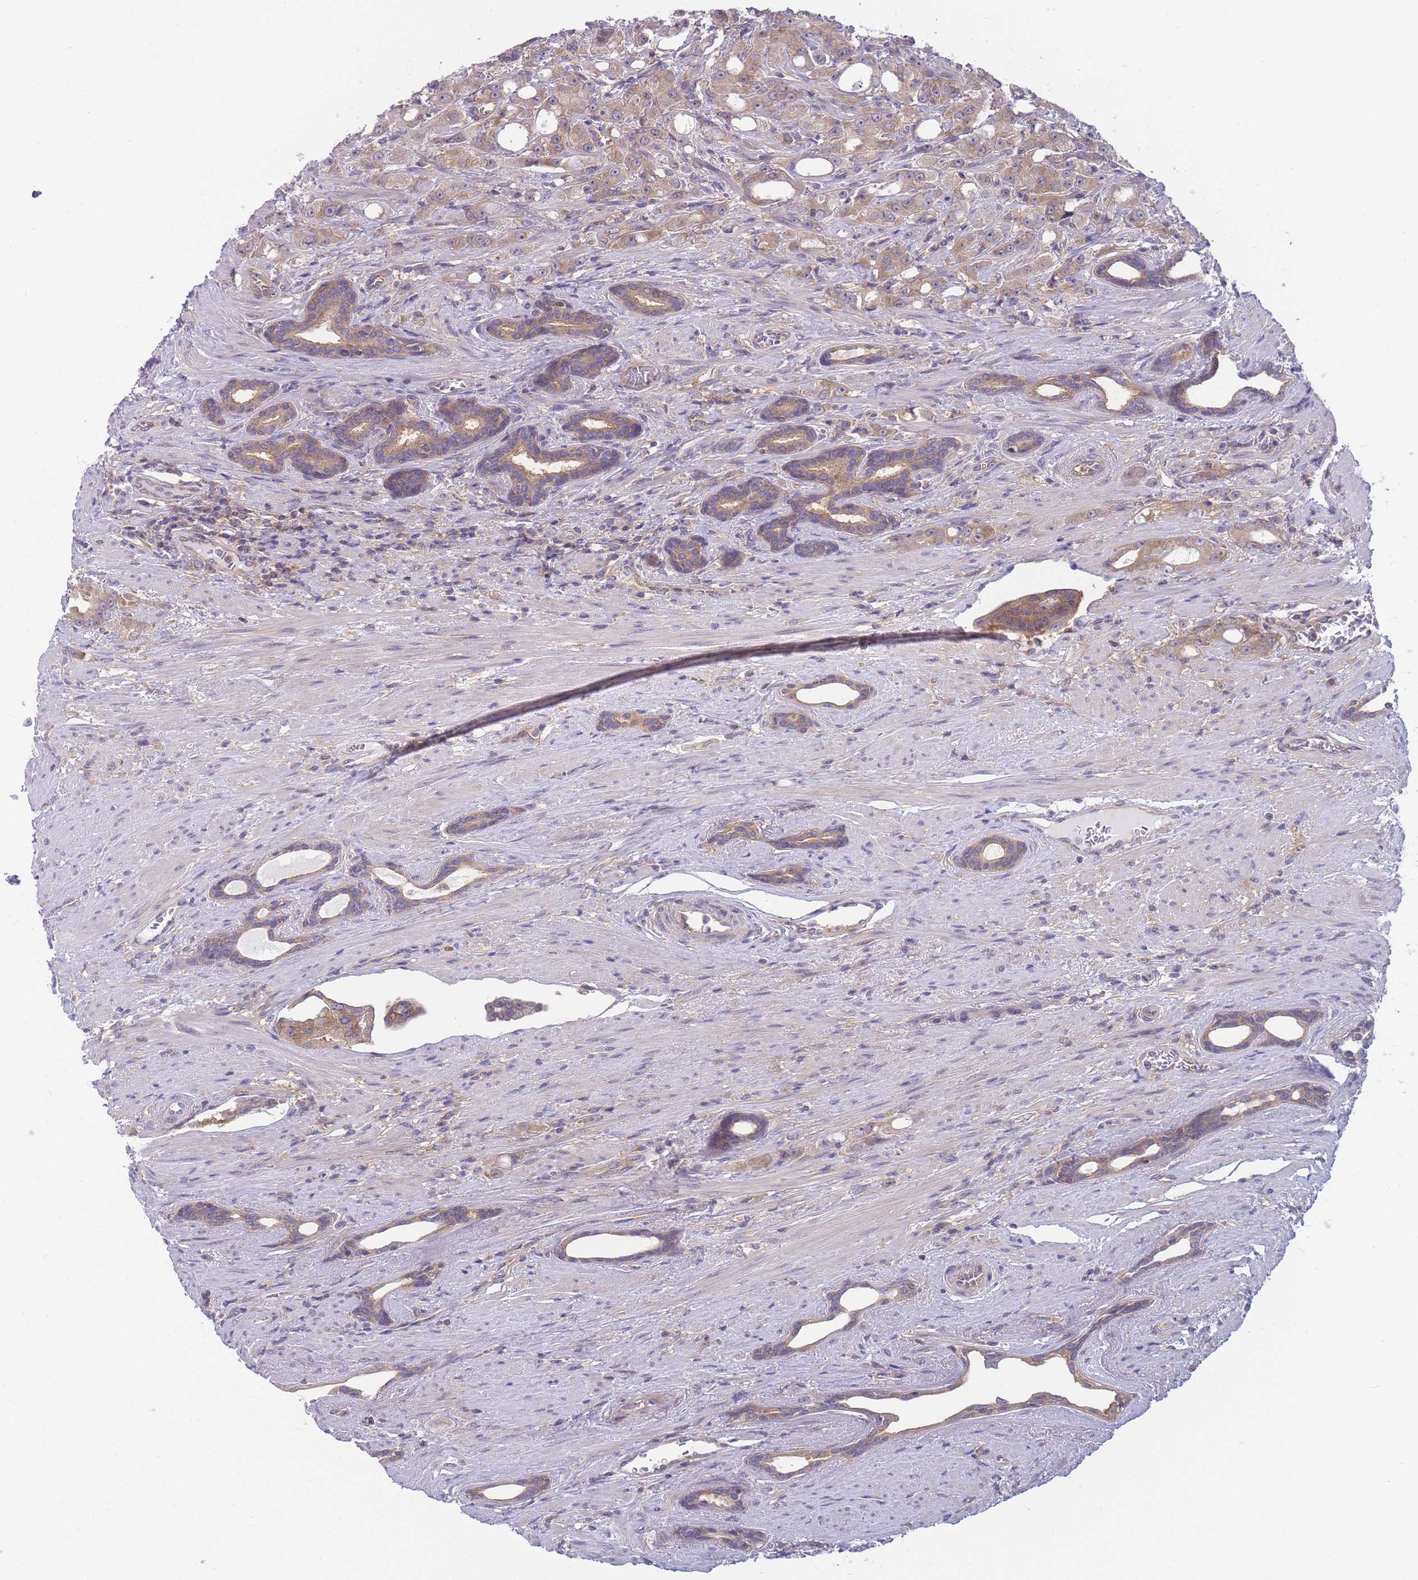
{"staining": {"intensity": "weak", "quantity": ">75%", "location": "cytoplasmic/membranous"}, "tissue": "prostate cancer", "cell_type": "Tumor cells", "image_type": "cancer", "snomed": [{"axis": "morphology", "description": "Adenocarcinoma, High grade"}, {"axis": "topography", "description": "Prostate"}], "caption": "Weak cytoplasmic/membranous positivity for a protein is present in approximately >75% of tumor cells of prostate high-grade adenocarcinoma using immunohistochemistry.", "gene": "PFDN6", "patient": {"sex": "male", "age": 69}}